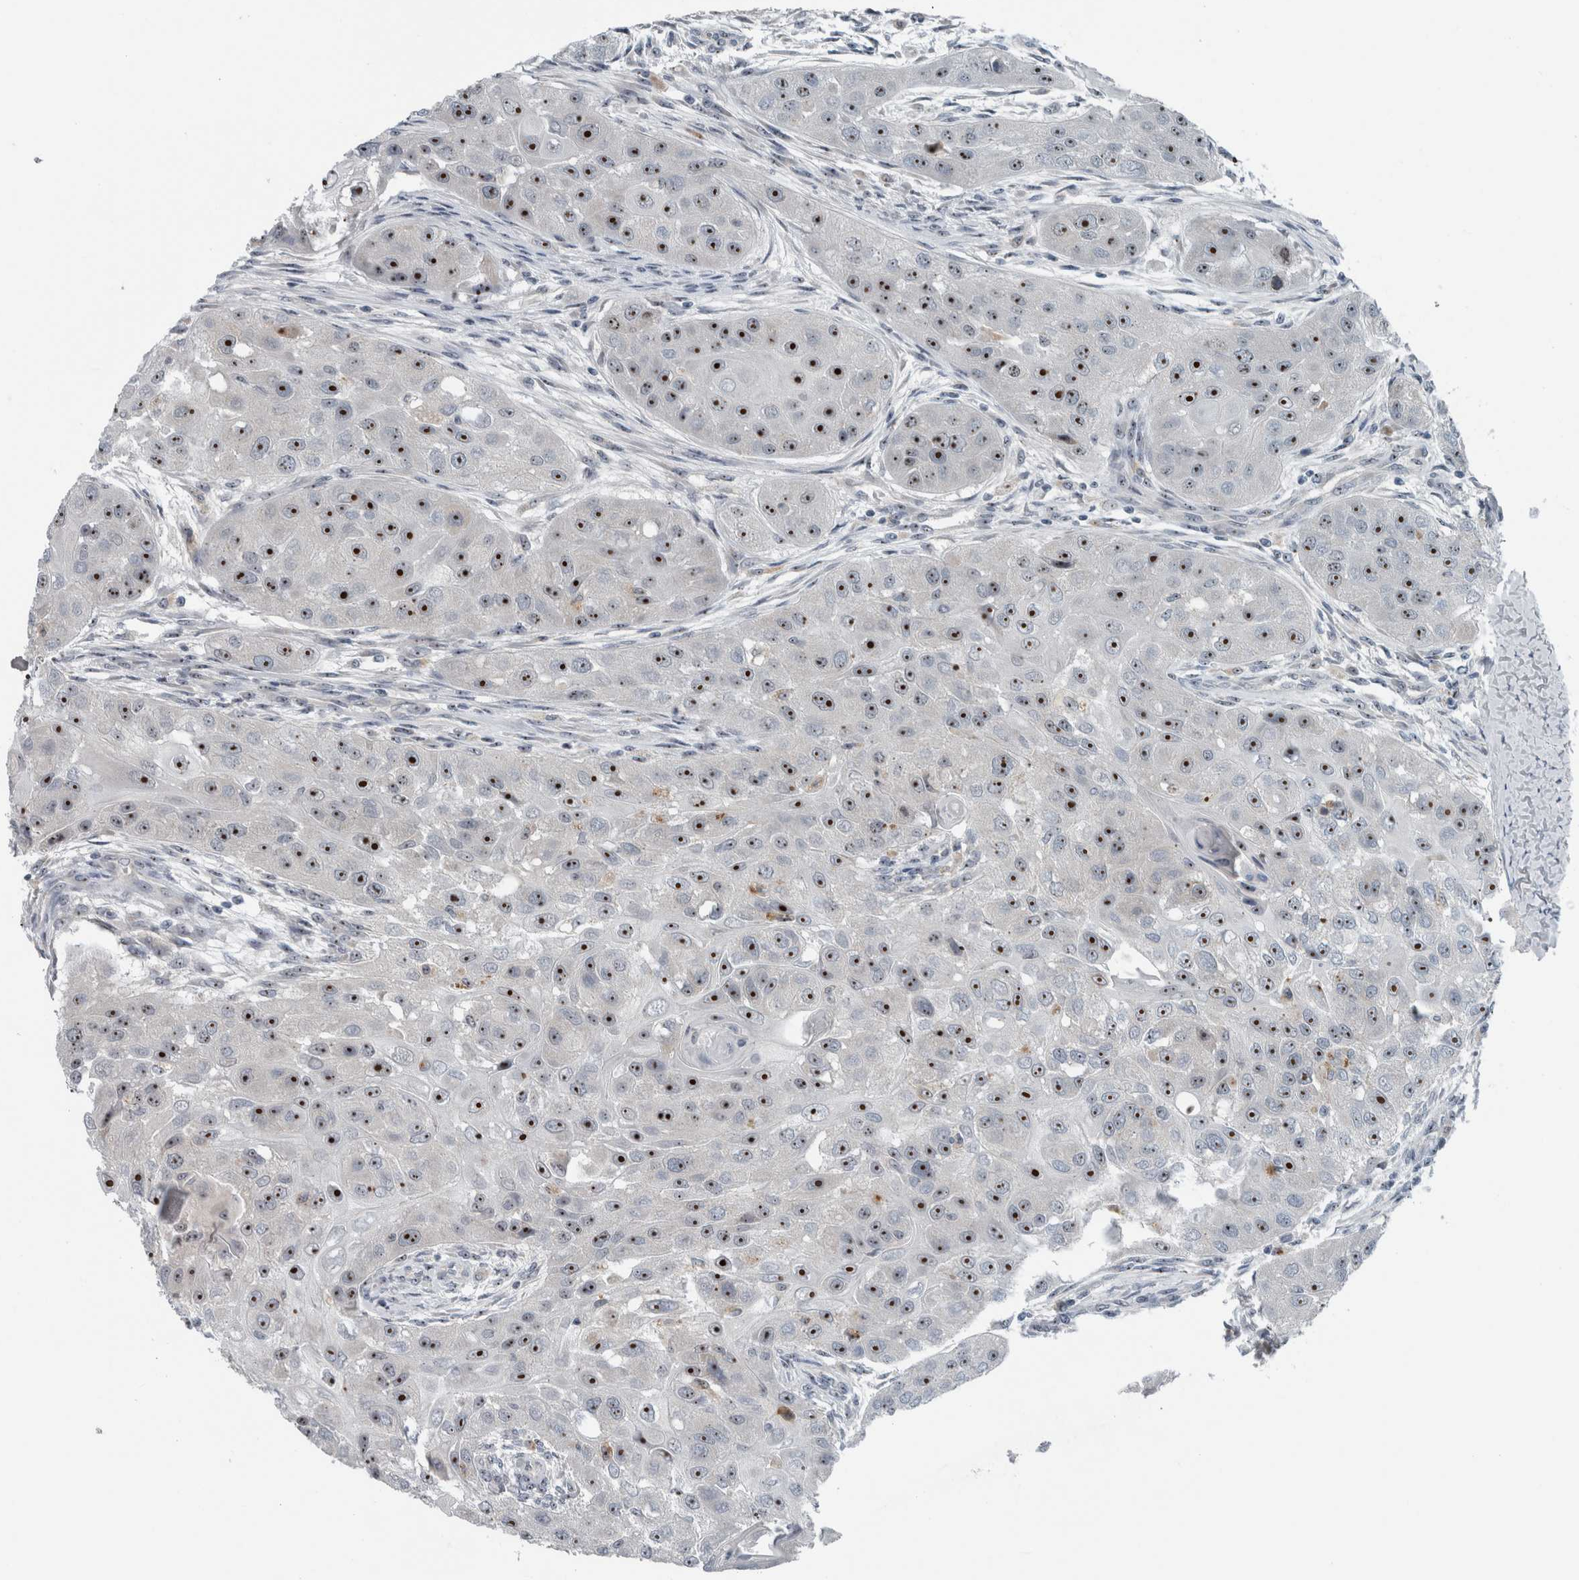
{"staining": {"intensity": "strong", "quantity": ">75%", "location": "nuclear"}, "tissue": "head and neck cancer", "cell_type": "Tumor cells", "image_type": "cancer", "snomed": [{"axis": "morphology", "description": "Normal tissue, NOS"}, {"axis": "morphology", "description": "Squamous cell carcinoma, NOS"}, {"axis": "topography", "description": "Skeletal muscle"}, {"axis": "topography", "description": "Head-Neck"}], "caption": "Tumor cells reveal high levels of strong nuclear positivity in approximately >75% of cells in human squamous cell carcinoma (head and neck).", "gene": "UTP6", "patient": {"sex": "male", "age": 51}}